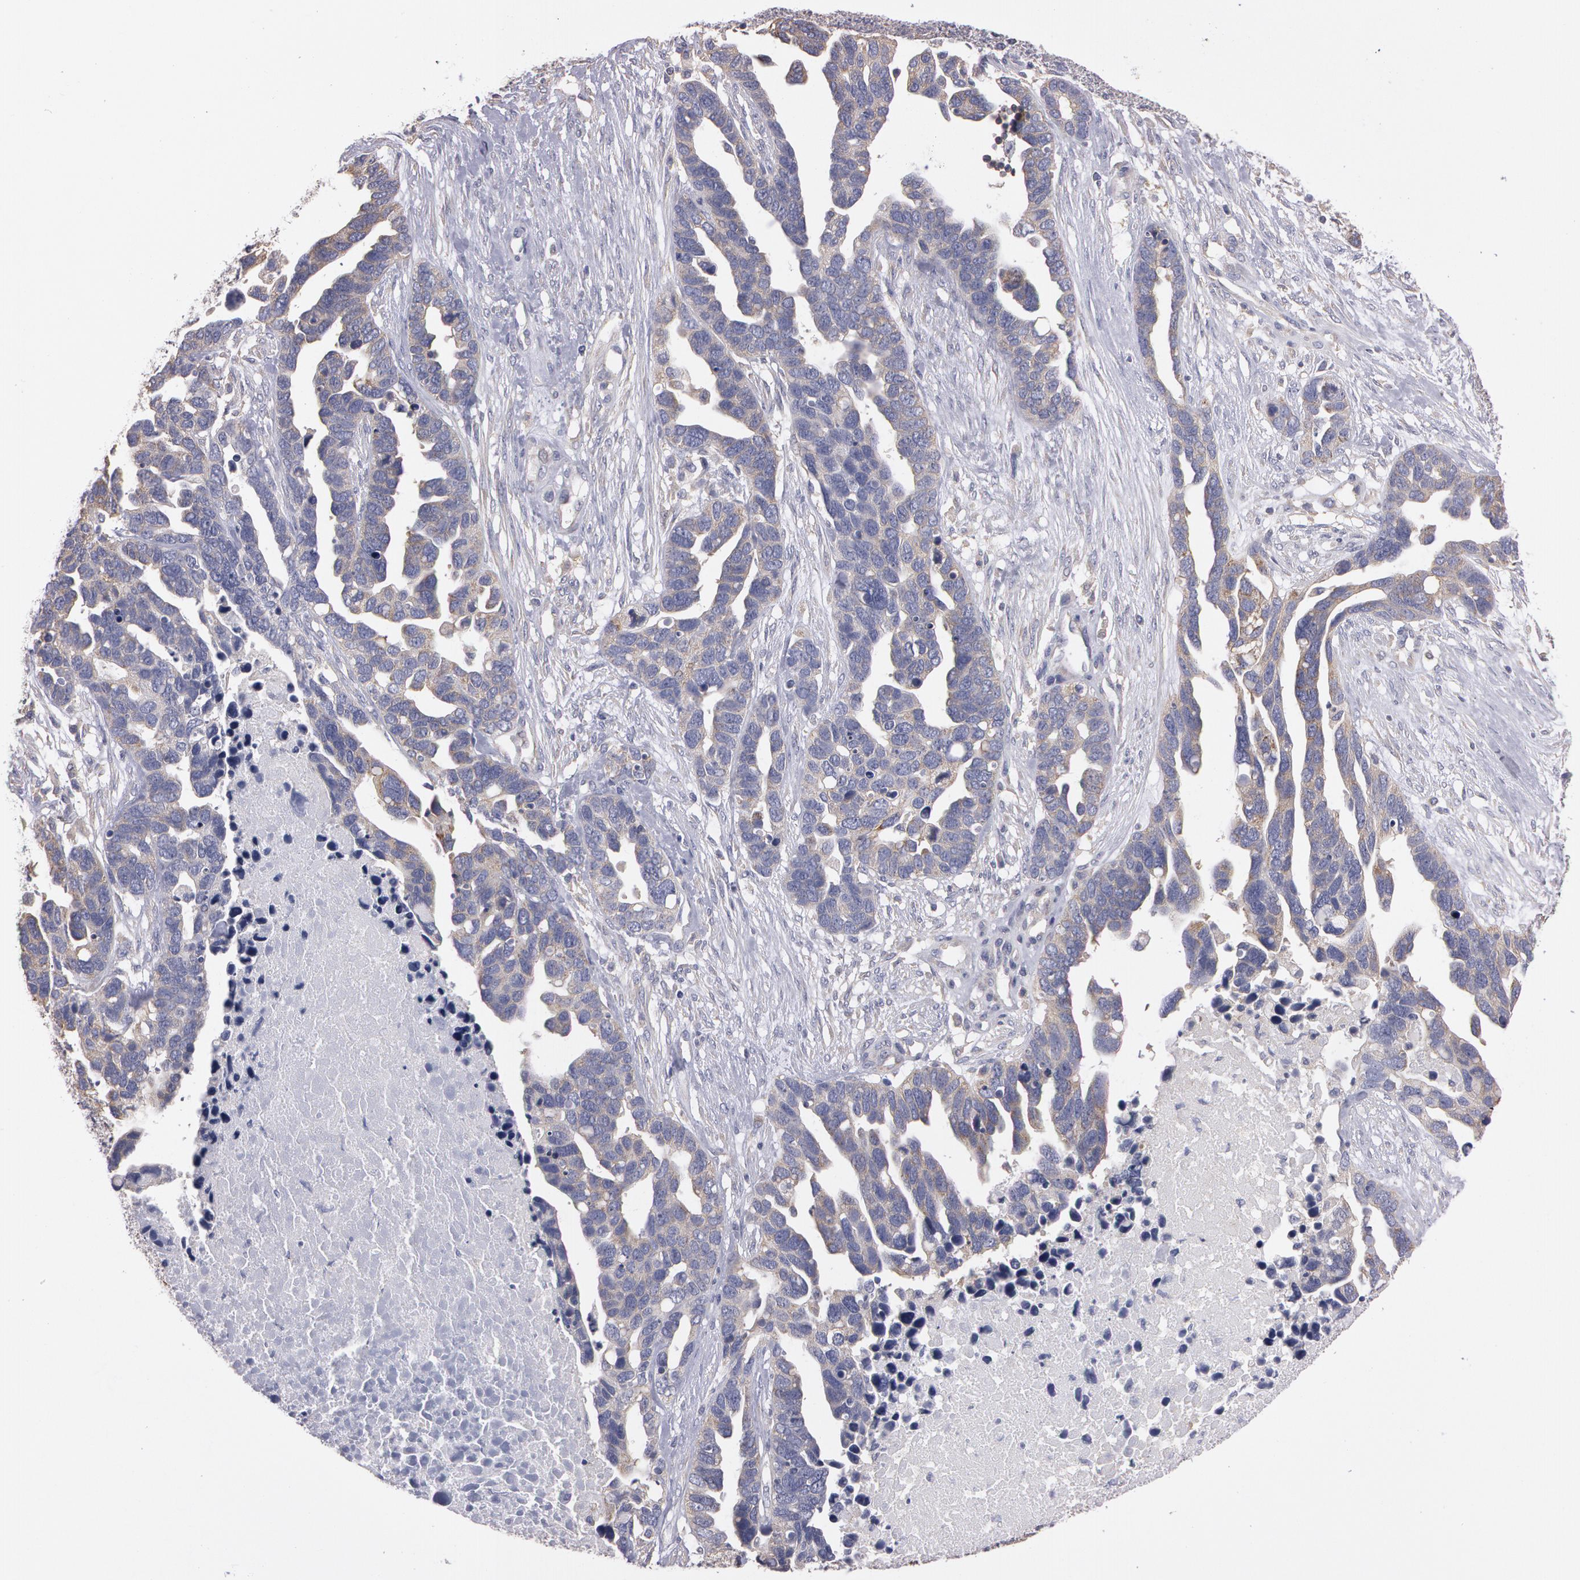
{"staining": {"intensity": "weak", "quantity": "<25%", "location": "cytoplasmic/membranous"}, "tissue": "ovarian cancer", "cell_type": "Tumor cells", "image_type": "cancer", "snomed": [{"axis": "morphology", "description": "Cystadenocarcinoma, serous, NOS"}, {"axis": "topography", "description": "Ovary"}], "caption": "A photomicrograph of ovarian cancer stained for a protein shows no brown staining in tumor cells. Nuclei are stained in blue.", "gene": "NEK9", "patient": {"sex": "female", "age": 54}}